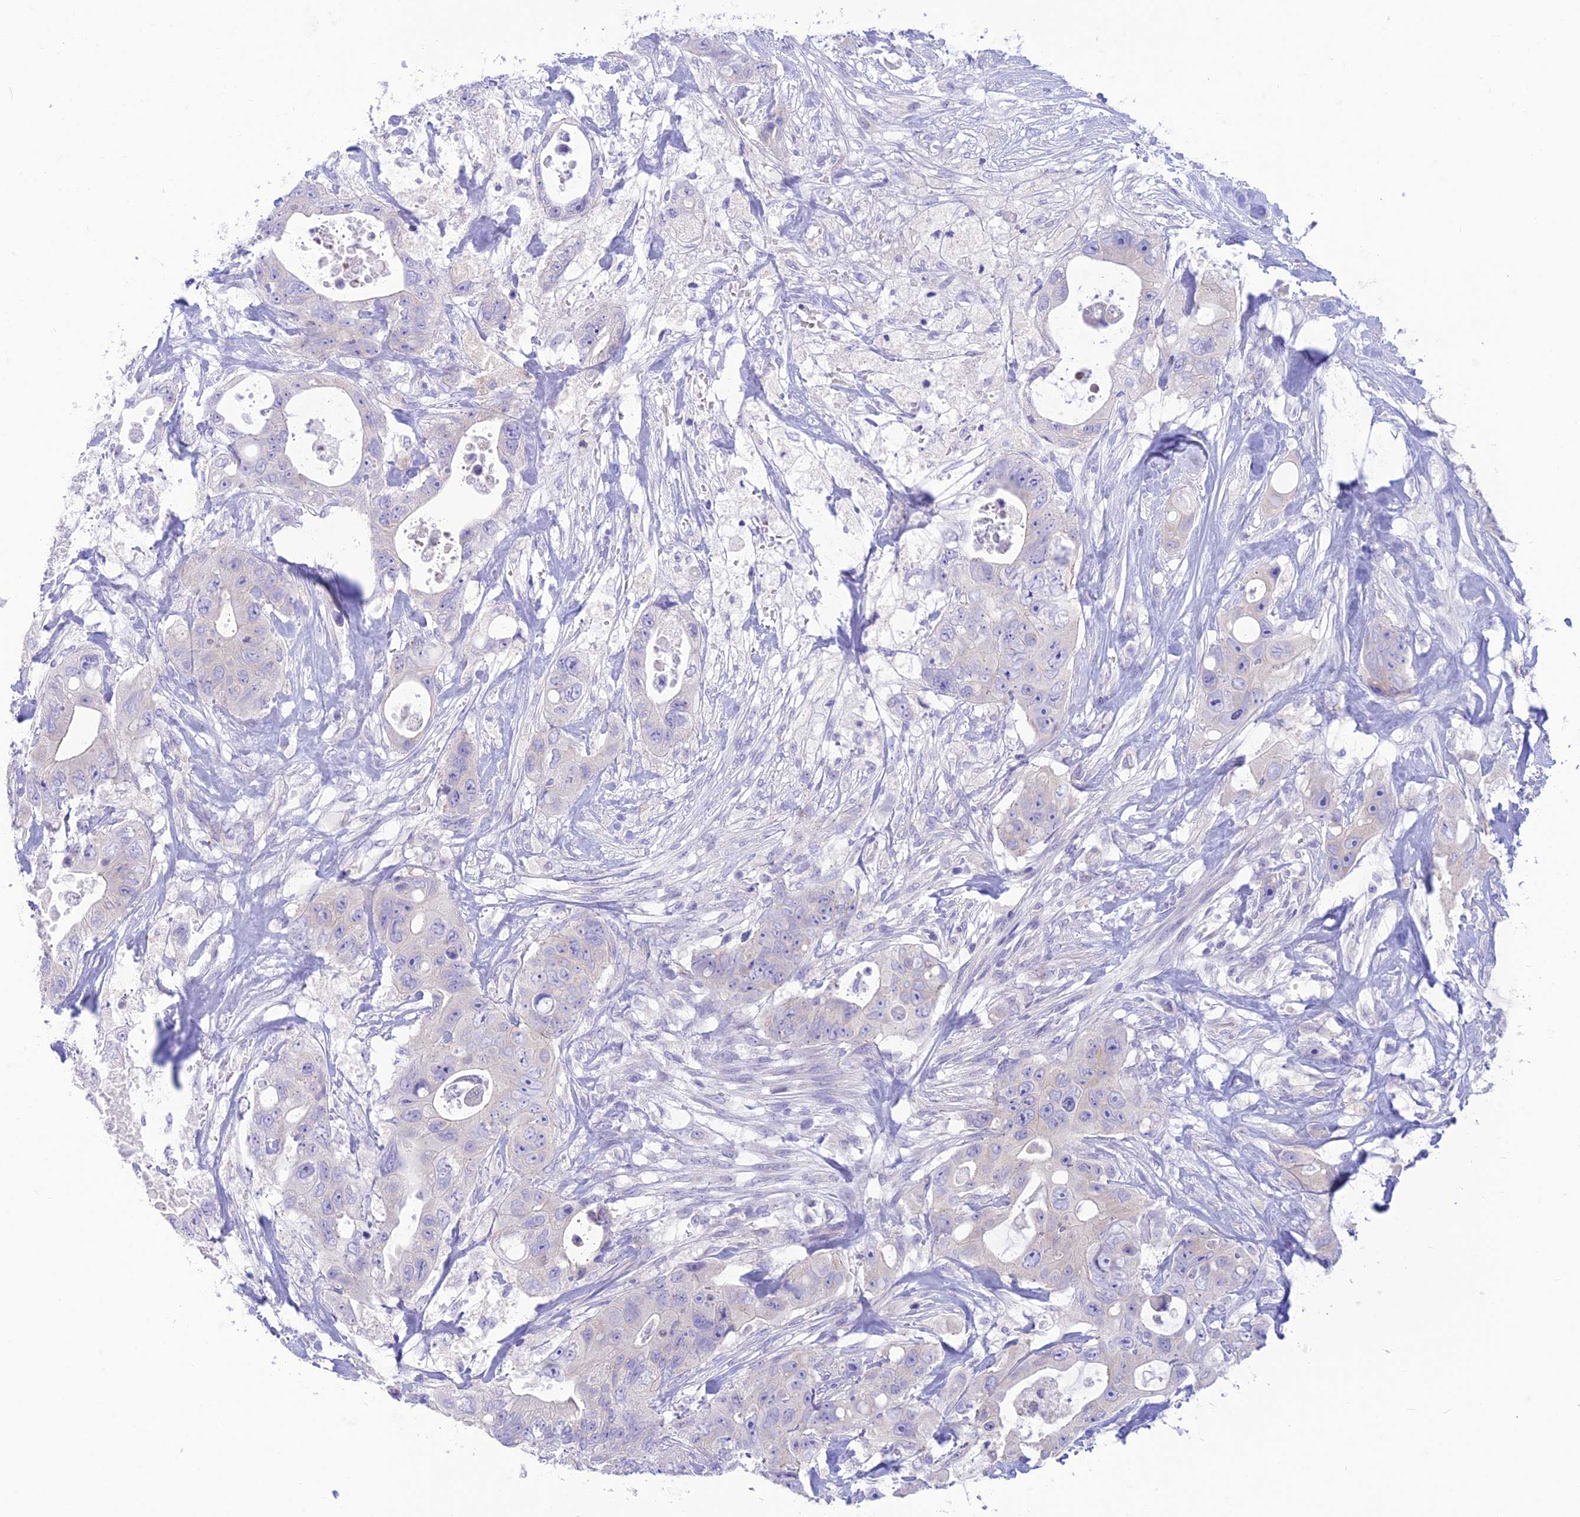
{"staining": {"intensity": "negative", "quantity": "none", "location": "none"}, "tissue": "colorectal cancer", "cell_type": "Tumor cells", "image_type": "cancer", "snomed": [{"axis": "morphology", "description": "Adenocarcinoma, NOS"}, {"axis": "topography", "description": "Colon"}], "caption": "Tumor cells show no significant staining in colorectal cancer (adenocarcinoma).", "gene": "DHDH", "patient": {"sex": "female", "age": 46}}